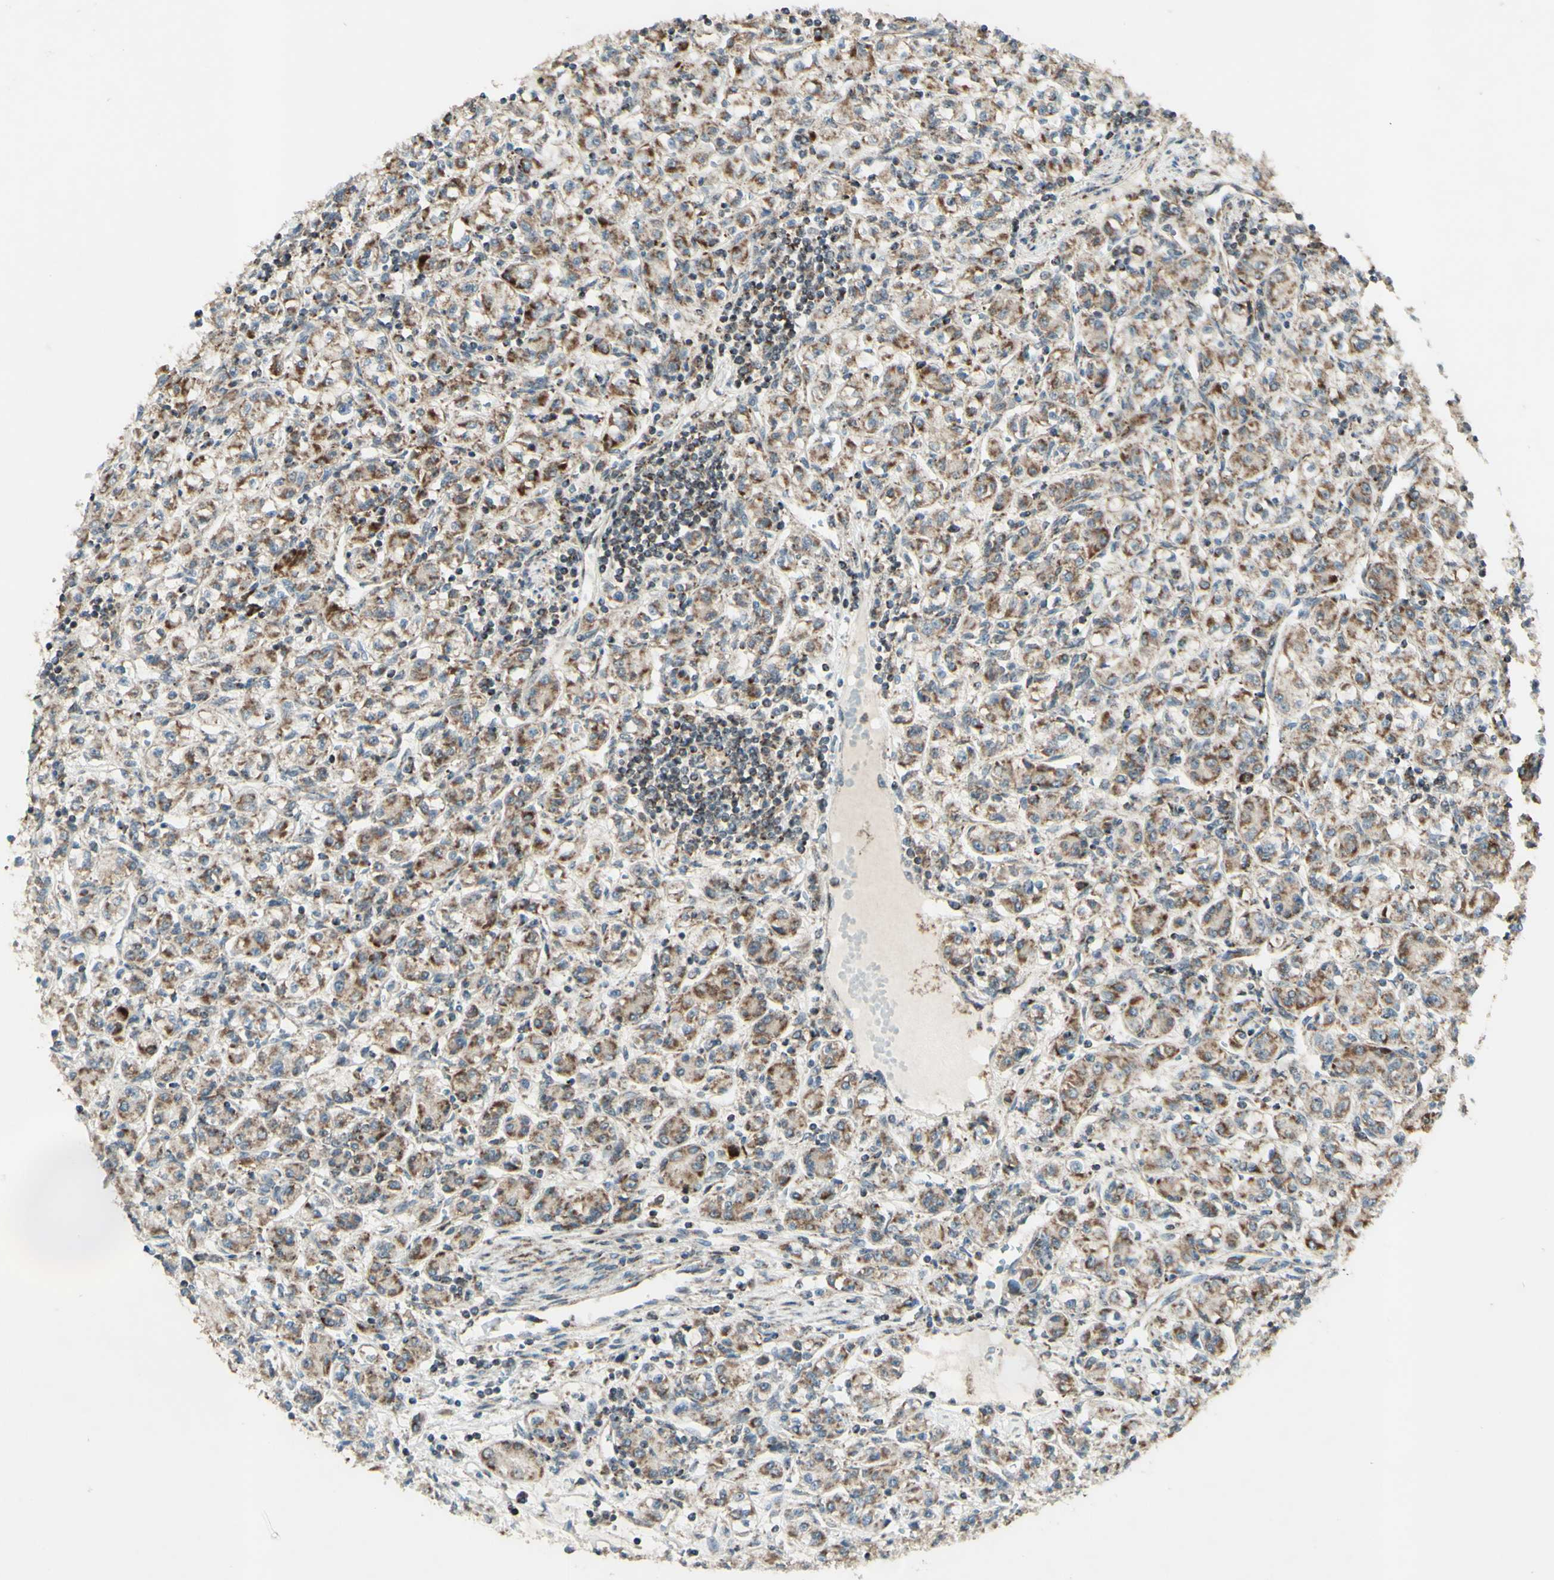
{"staining": {"intensity": "moderate", "quantity": ">75%", "location": "cytoplasmic/membranous"}, "tissue": "renal cancer", "cell_type": "Tumor cells", "image_type": "cancer", "snomed": [{"axis": "morphology", "description": "Adenocarcinoma, NOS"}, {"axis": "topography", "description": "Kidney"}], "caption": "Immunohistochemical staining of renal adenocarcinoma demonstrates moderate cytoplasmic/membranous protein expression in approximately >75% of tumor cells.", "gene": "DHRS3", "patient": {"sex": "male", "age": 77}}